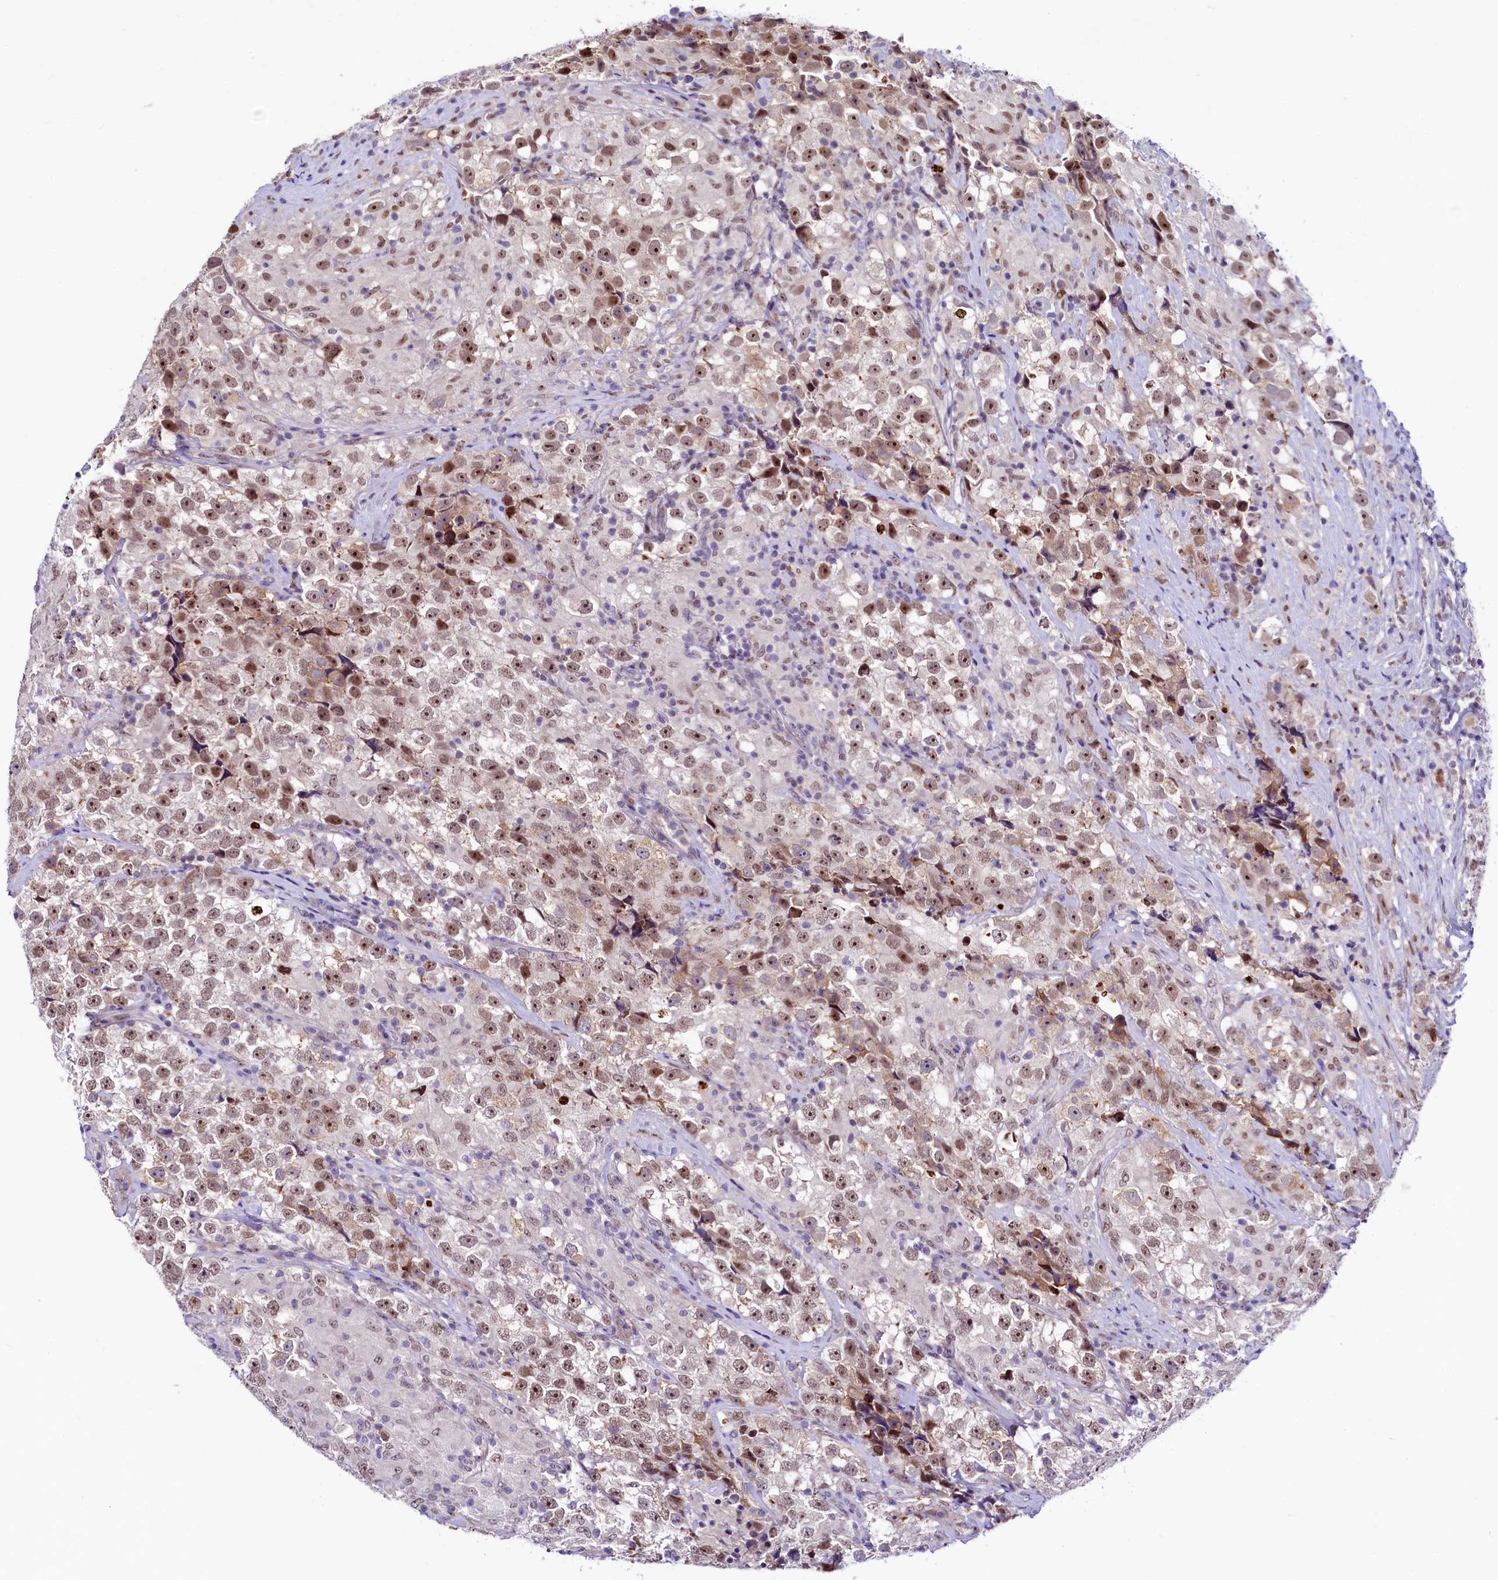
{"staining": {"intensity": "moderate", "quantity": ">75%", "location": "nuclear"}, "tissue": "testis cancer", "cell_type": "Tumor cells", "image_type": "cancer", "snomed": [{"axis": "morphology", "description": "Seminoma, NOS"}, {"axis": "topography", "description": "Testis"}], "caption": "IHC of human seminoma (testis) reveals medium levels of moderate nuclear positivity in about >75% of tumor cells.", "gene": "LEUTX", "patient": {"sex": "male", "age": 46}}